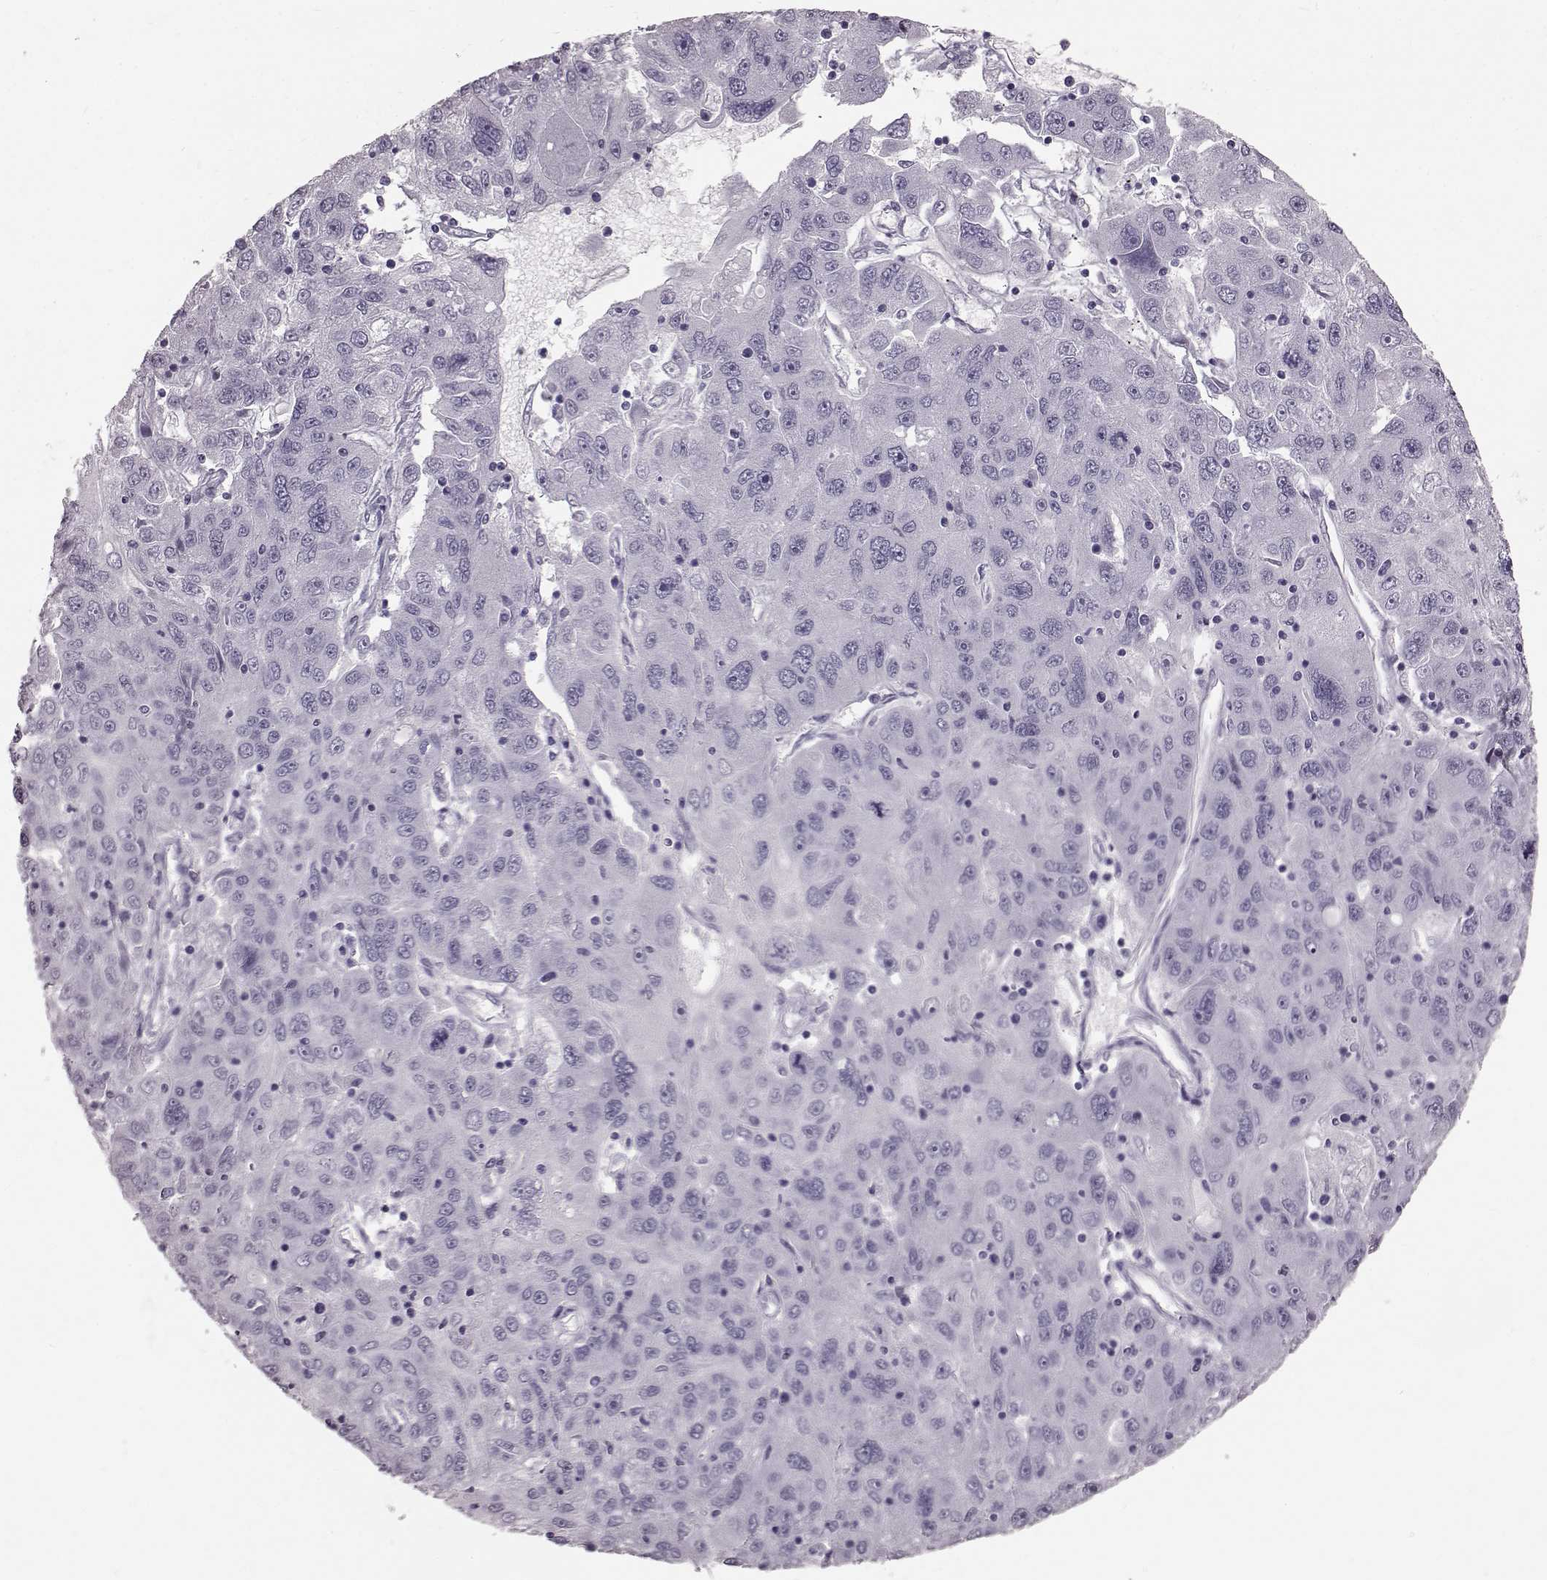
{"staining": {"intensity": "negative", "quantity": "none", "location": "none"}, "tissue": "stomach cancer", "cell_type": "Tumor cells", "image_type": "cancer", "snomed": [{"axis": "morphology", "description": "Adenocarcinoma, NOS"}, {"axis": "topography", "description": "Stomach"}], "caption": "There is no significant positivity in tumor cells of adenocarcinoma (stomach). Nuclei are stained in blue.", "gene": "TCHHL1", "patient": {"sex": "male", "age": 56}}